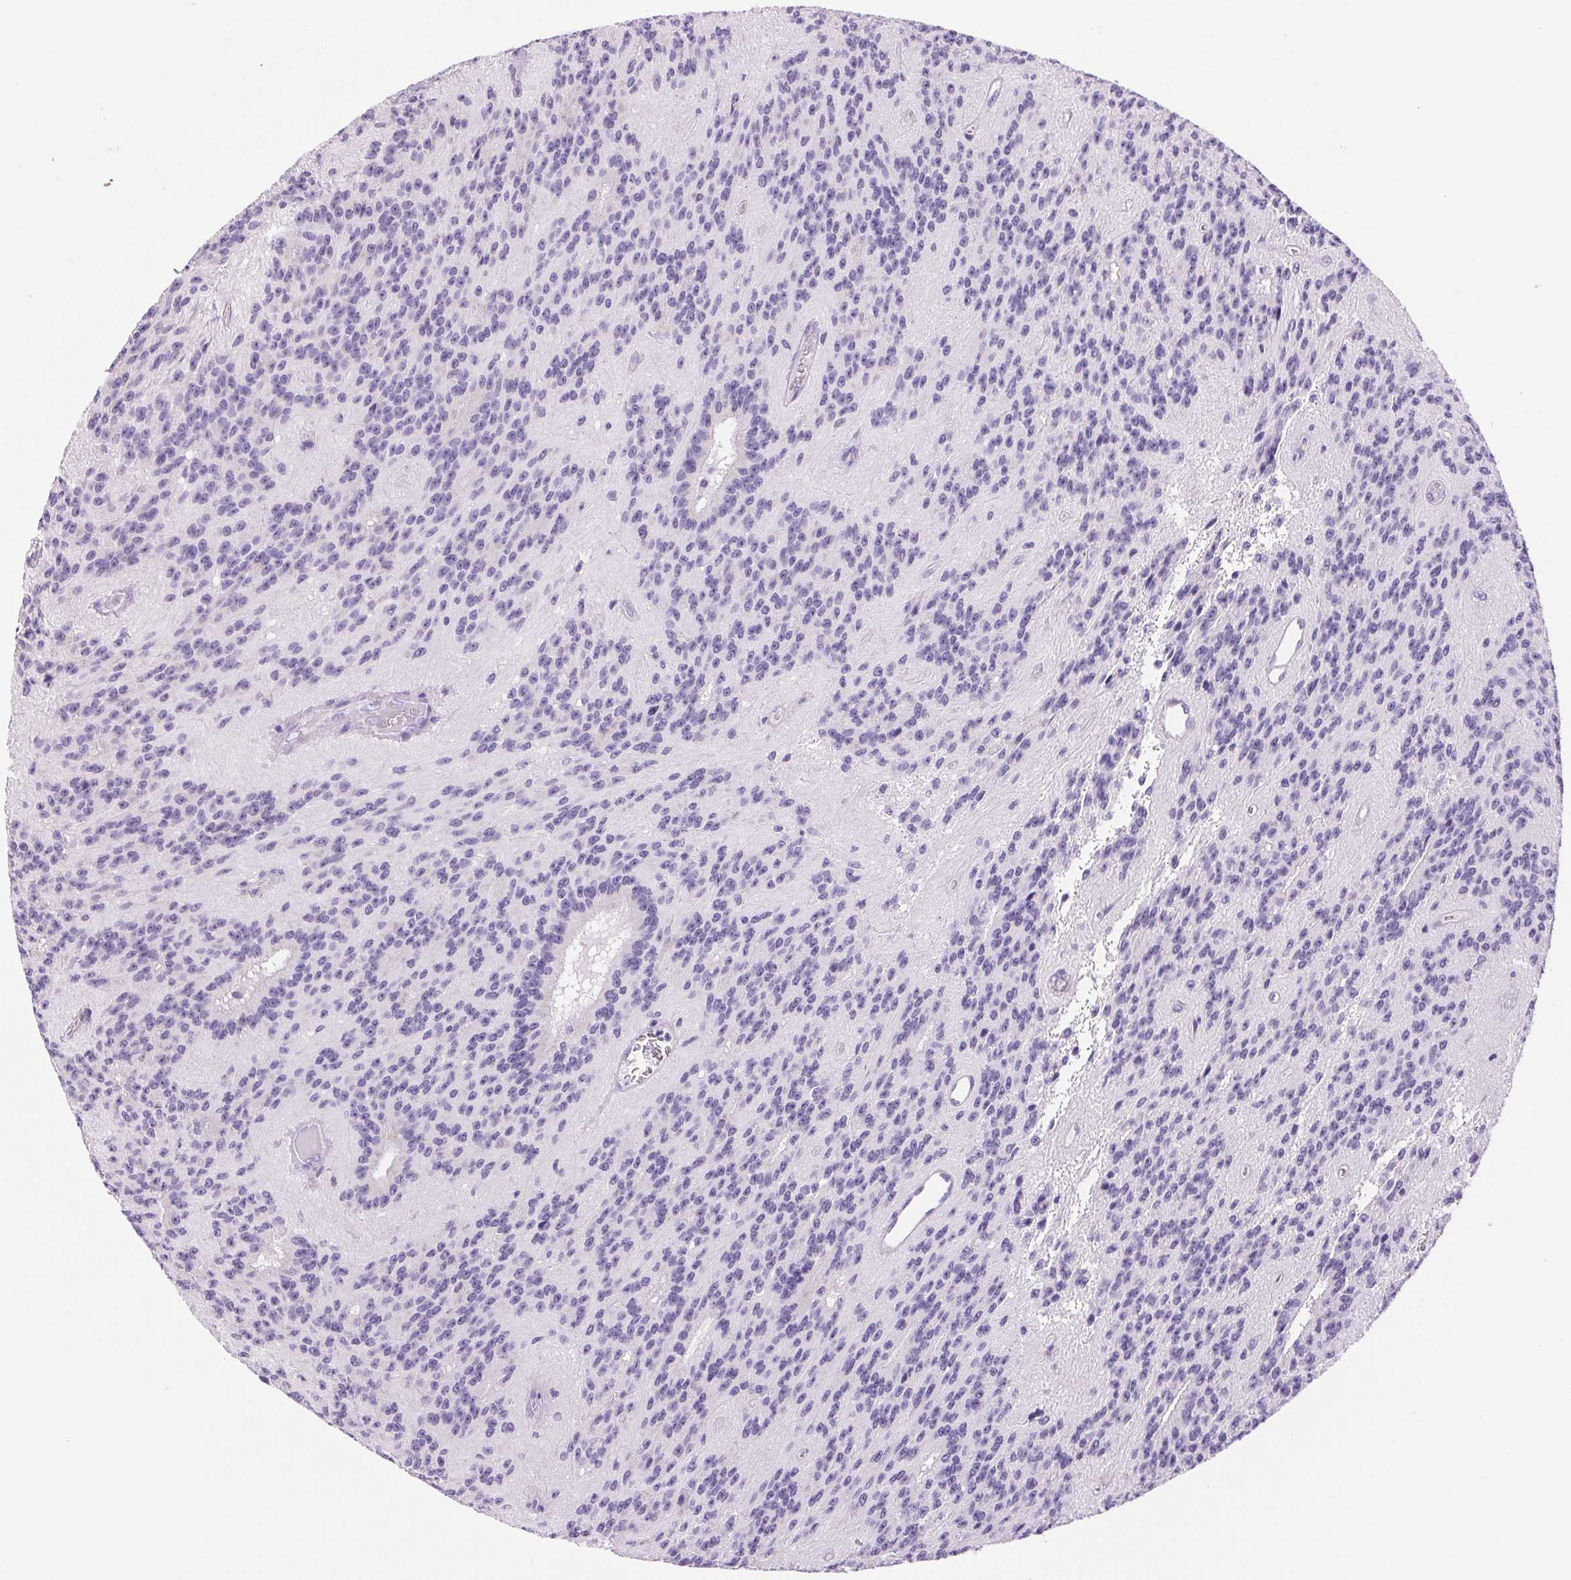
{"staining": {"intensity": "negative", "quantity": "none", "location": "none"}, "tissue": "glioma", "cell_type": "Tumor cells", "image_type": "cancer", "snomed": [{"axis": "morphology", "description": "Glioma, malignant, Low grade"}, {"axis": "topography", "description": "Brain"}], "caption": "The IHC histopathology image has no significant expression in tumor cells of glioma tissue.", "gene": "SERPINB3", "patient": {"sex": "male", "age": 31}}